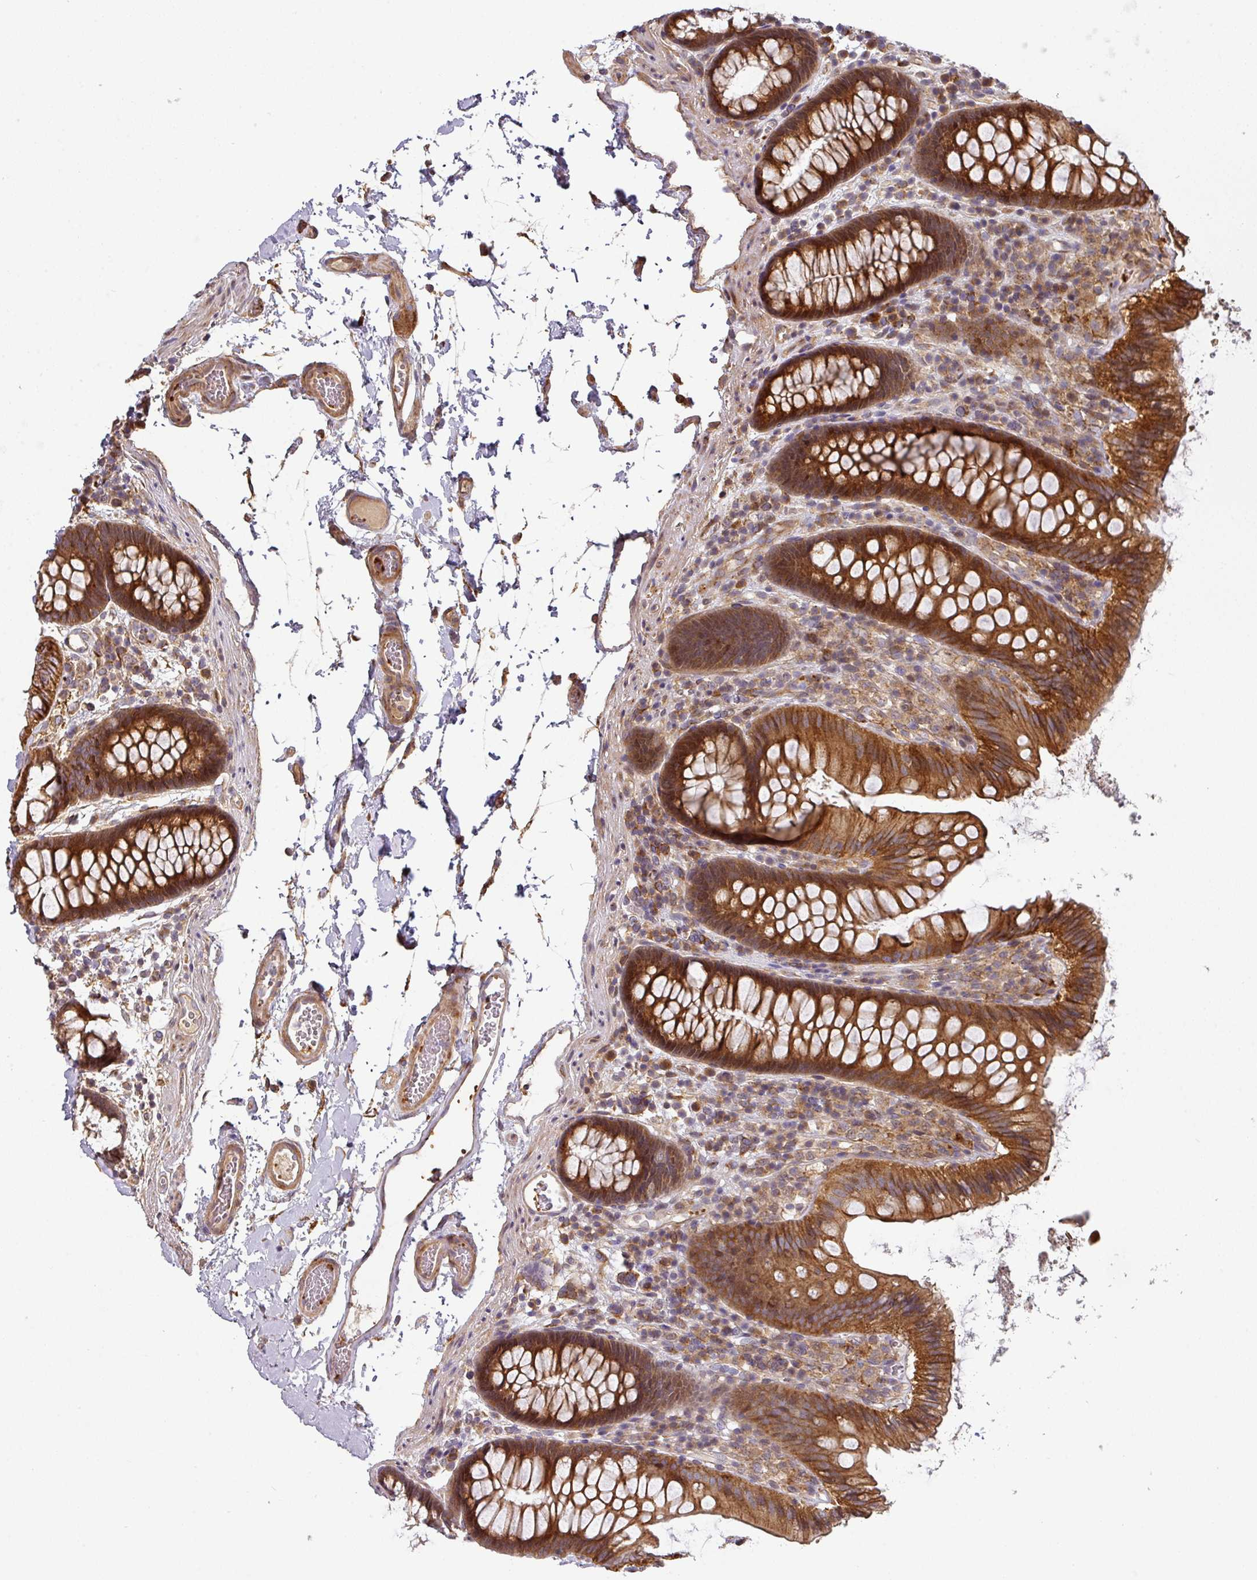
{"staining": {"intensity": "moderate", "quantity": ">75%", "location": "cytoplasmic/membranous"}, "tissue": "colon", "cell_type": "Endothelial cells", "image_type": "normal", "snomed": [{"axis": "morphology", "description": "Normal tissue, NOS"}, {"axis": "topography", "description": "Colon"}], "caption": "Colon stained with DAB IHC demonstrates medium levels of moderate cytoplasmic/membranous expression in about >75% of endothelial cells. The protein is shown in brown color, while the nuclei are stained blue.", "gene": "CASP2", "patient": {"sex": "male", "age": 84}}